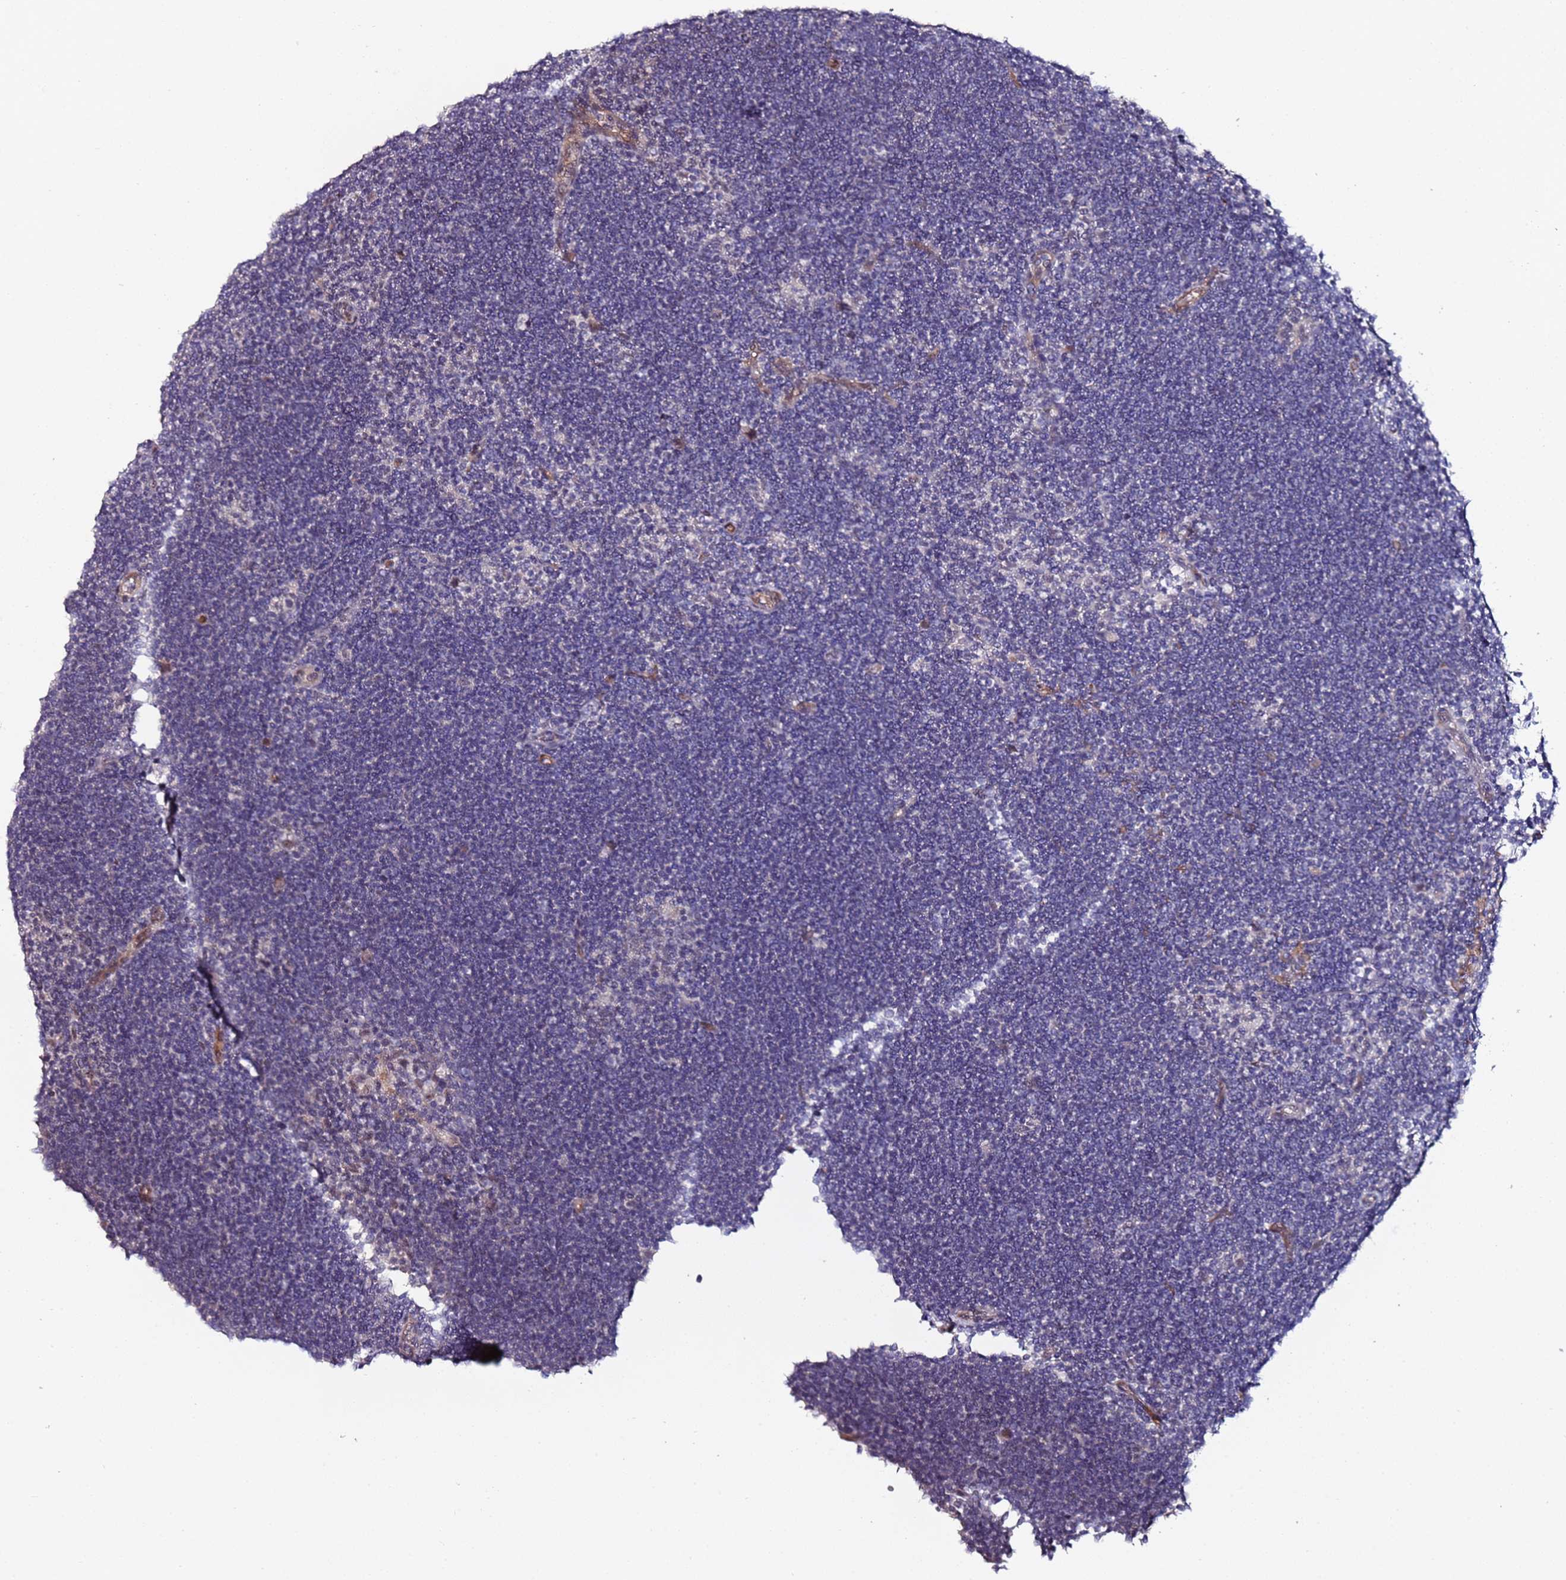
{"staining": {"intensity": "negative", "quantity": "none", "location": "none"}, "tissue": "lymphoma", "cell_type": "Tumor cells", "image_type": "cancer", "snomed": [{"axis": "morphology", "description": "Hodgkin's disease, NOS"}, {"axis": "topography", "description": "Lymph node"}], "caption": "This is a micrograph of immunohistochemistry staining of lymphoma, which shows no staining in tumor cells.", "gene": "DUSP28", "patient": {"sex": "female", "age": 57}}